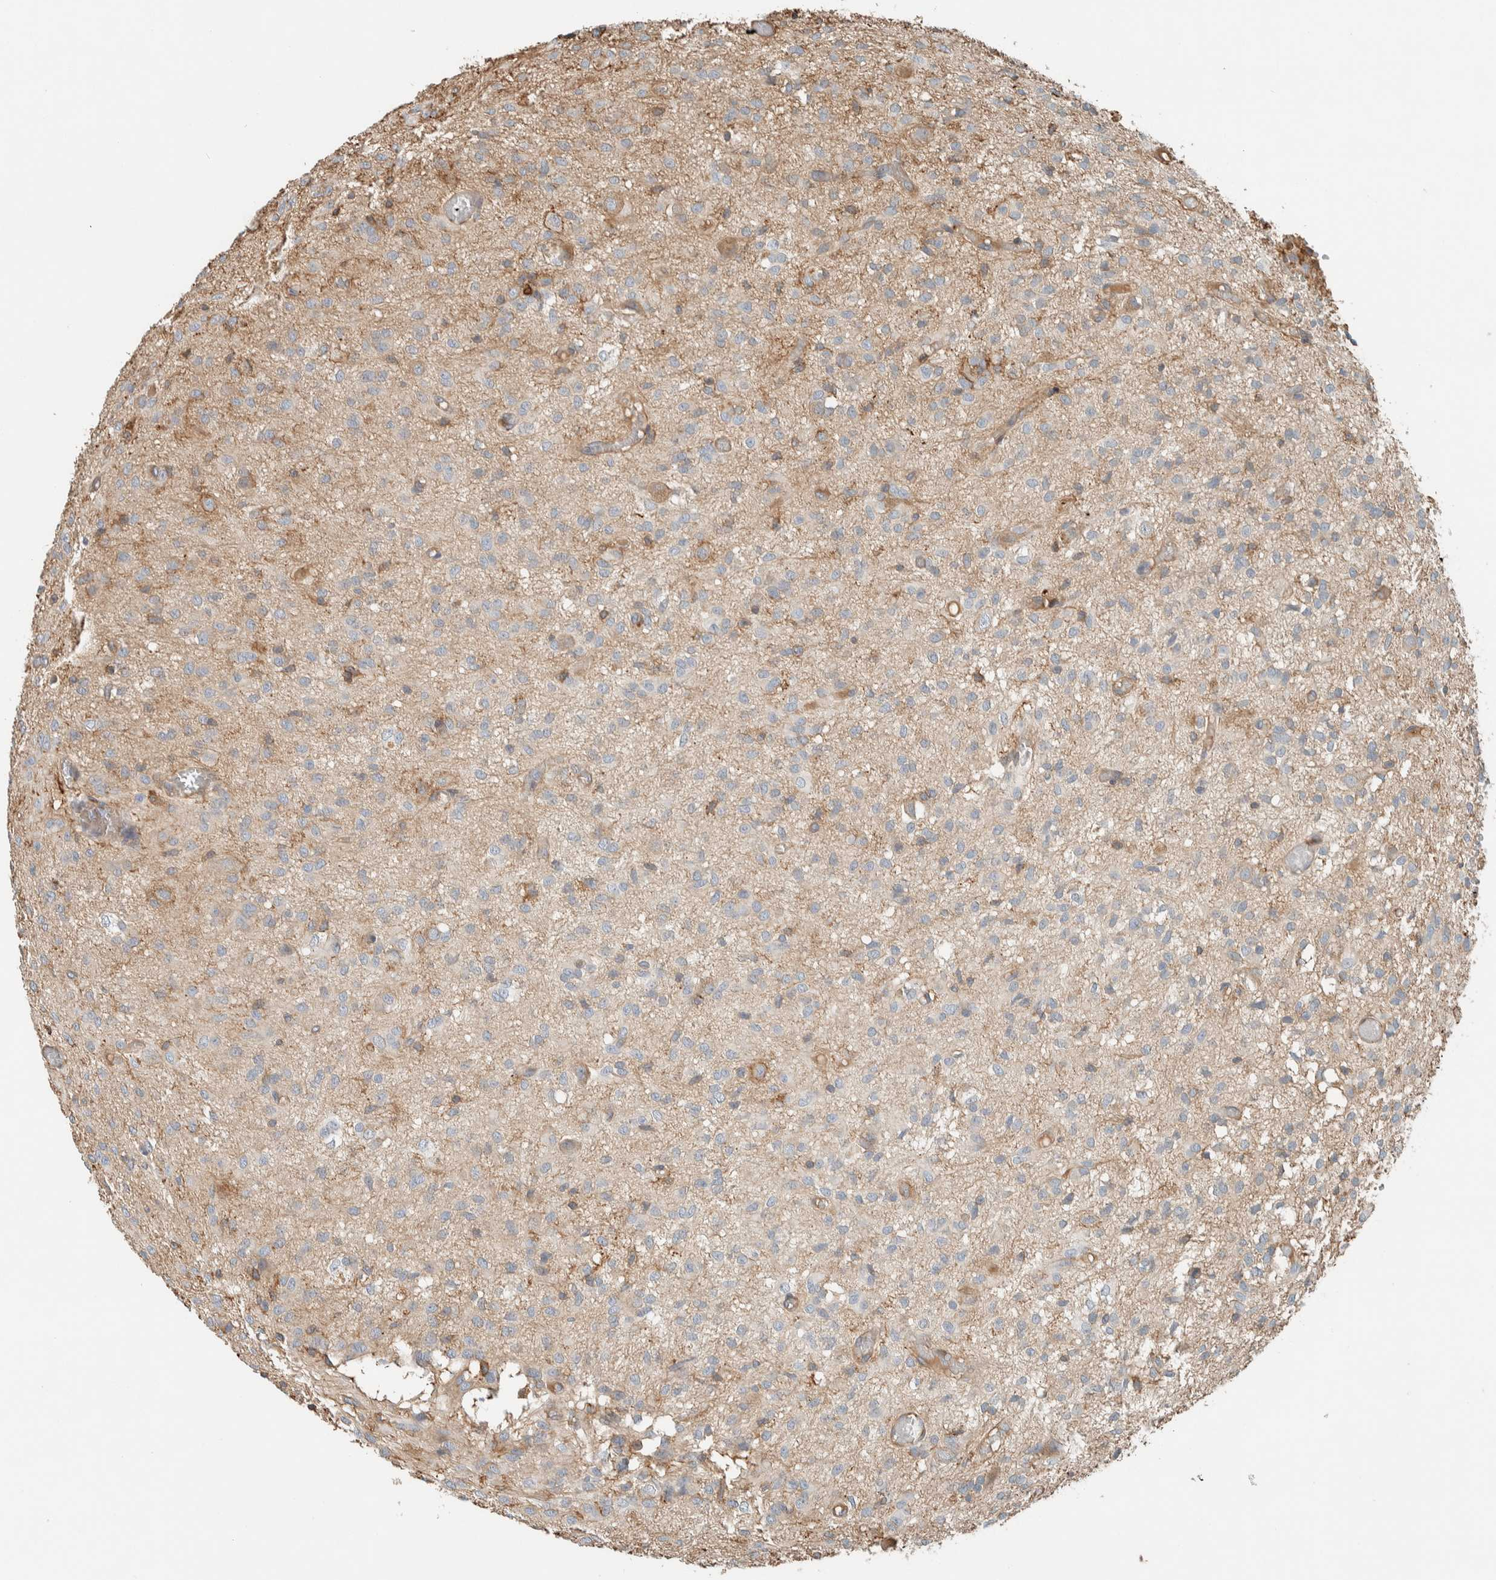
{"staining": {"intensity": "weak", "quantity": ">75%", "location": "cytoplasmic/membranous"}, "tissue": "glioma", "cell_type": "Tumor cells", "image_type": "cancer", "snomed": [{"axis": "morphology", "description": "Glioma, malignant, High grade"}, {"axis": "topography", "description": "Brain"}], "caption": "Weak cytoplasmic/membranous expression is present in about >75% of tumor cells in malignant glioma (high-grade).", "gene": "CTBP2", "patient": {"sex": "female", "age": 59}}